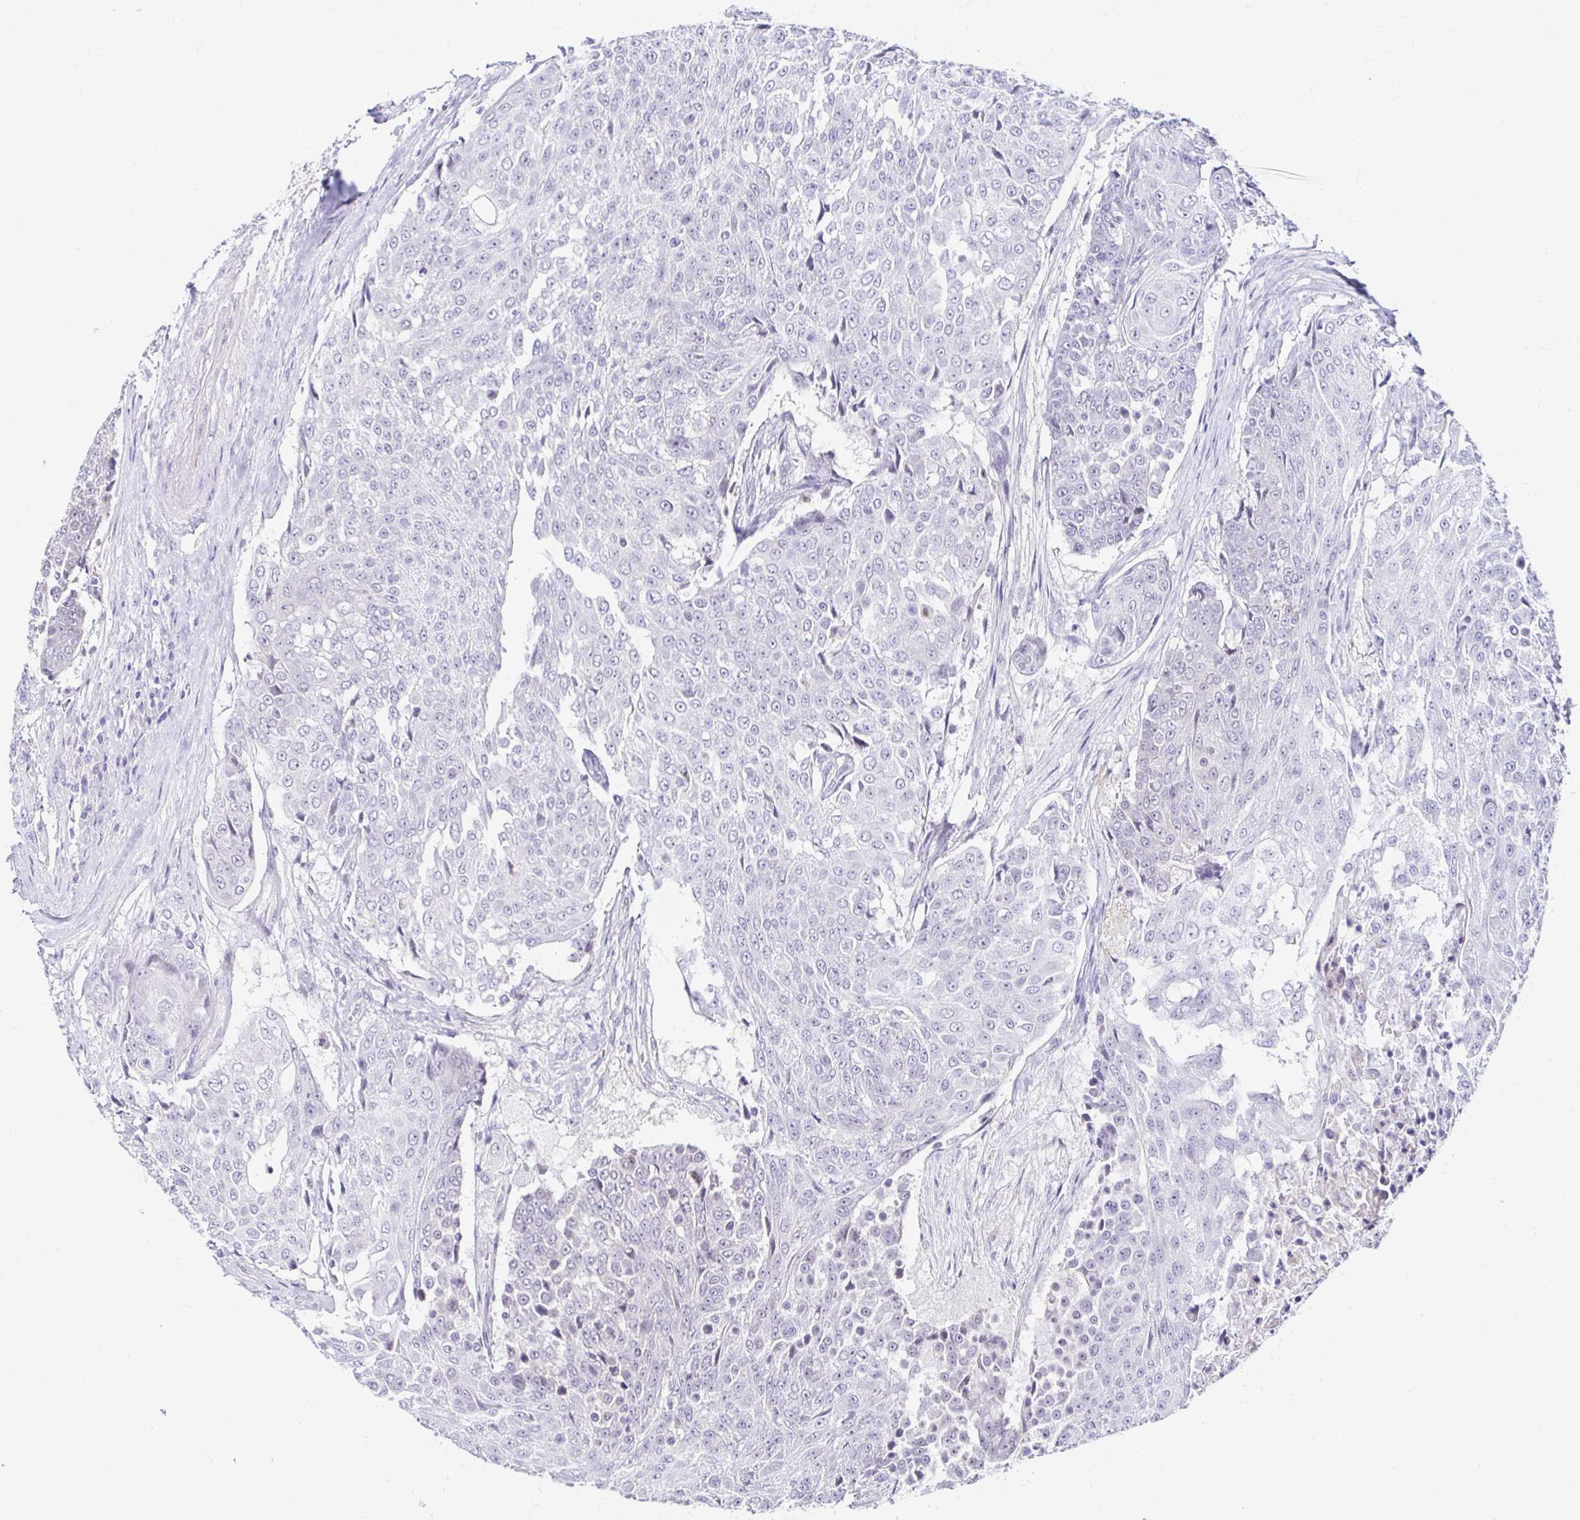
{"staining": {"intensity": "negative", "quantity": "none", "location": "none"}, "tissue": "urothelial cancer", "cell_type": "Tumor cells", "image_type": "cancer", "snomed": [{"axis": "morphology", "description": "Urothelial carcinoma, High grade"}, {"axis": "topography", "description": "Urinary bladder"}], "caption": "This is an immunohistochemistry micrograph of urothelial cancer. There is no expression in tumor cells.", "gene": "GUCY1A1", "patient": {"sex": "female", "age": 63}}